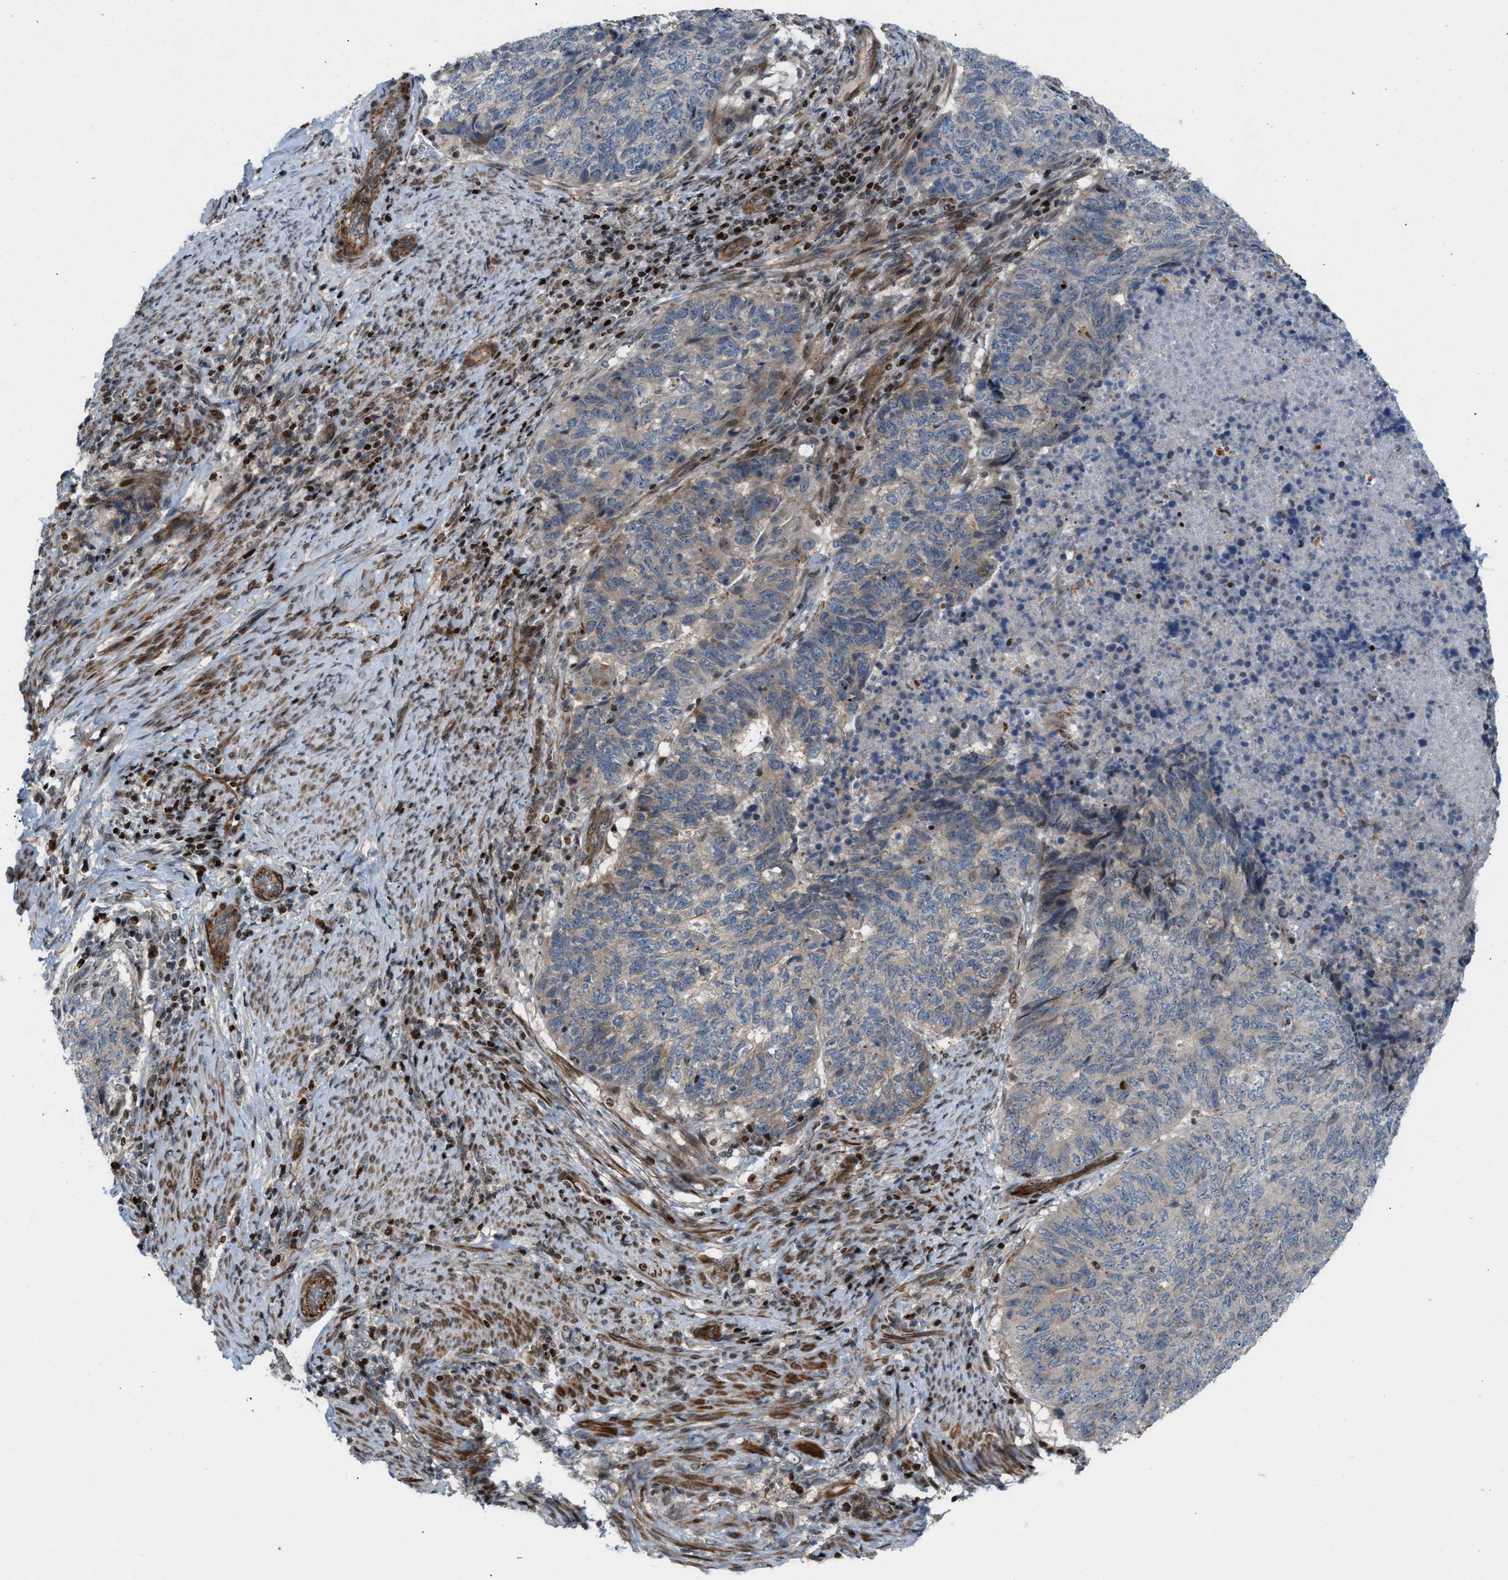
{"staining": {"intensity": "weak", "quantity": "<25%", "location": "cytoplasmic/membranous"}, "tissue": "endometrial cancer", "cell_type": "Tumor cells", "image_type": "cancer", "snomed": [{"axis": "morphology", "description": "Adenocarcinoma, NOS"}, {"axis": "topography", "description": "Endometrium"}], "caption": "Tumor cells are negative for protein expression in human adenocarcinoma (endometrial). (Stains: DAB (3,3'-diaminobenzidine) immunohistochemistry with hematoxylin counter stain, Microscopy: brightfield microscopy at high magnification).", "gene": "ZNF276", "patient": {"sex": "female", "age": 80}}